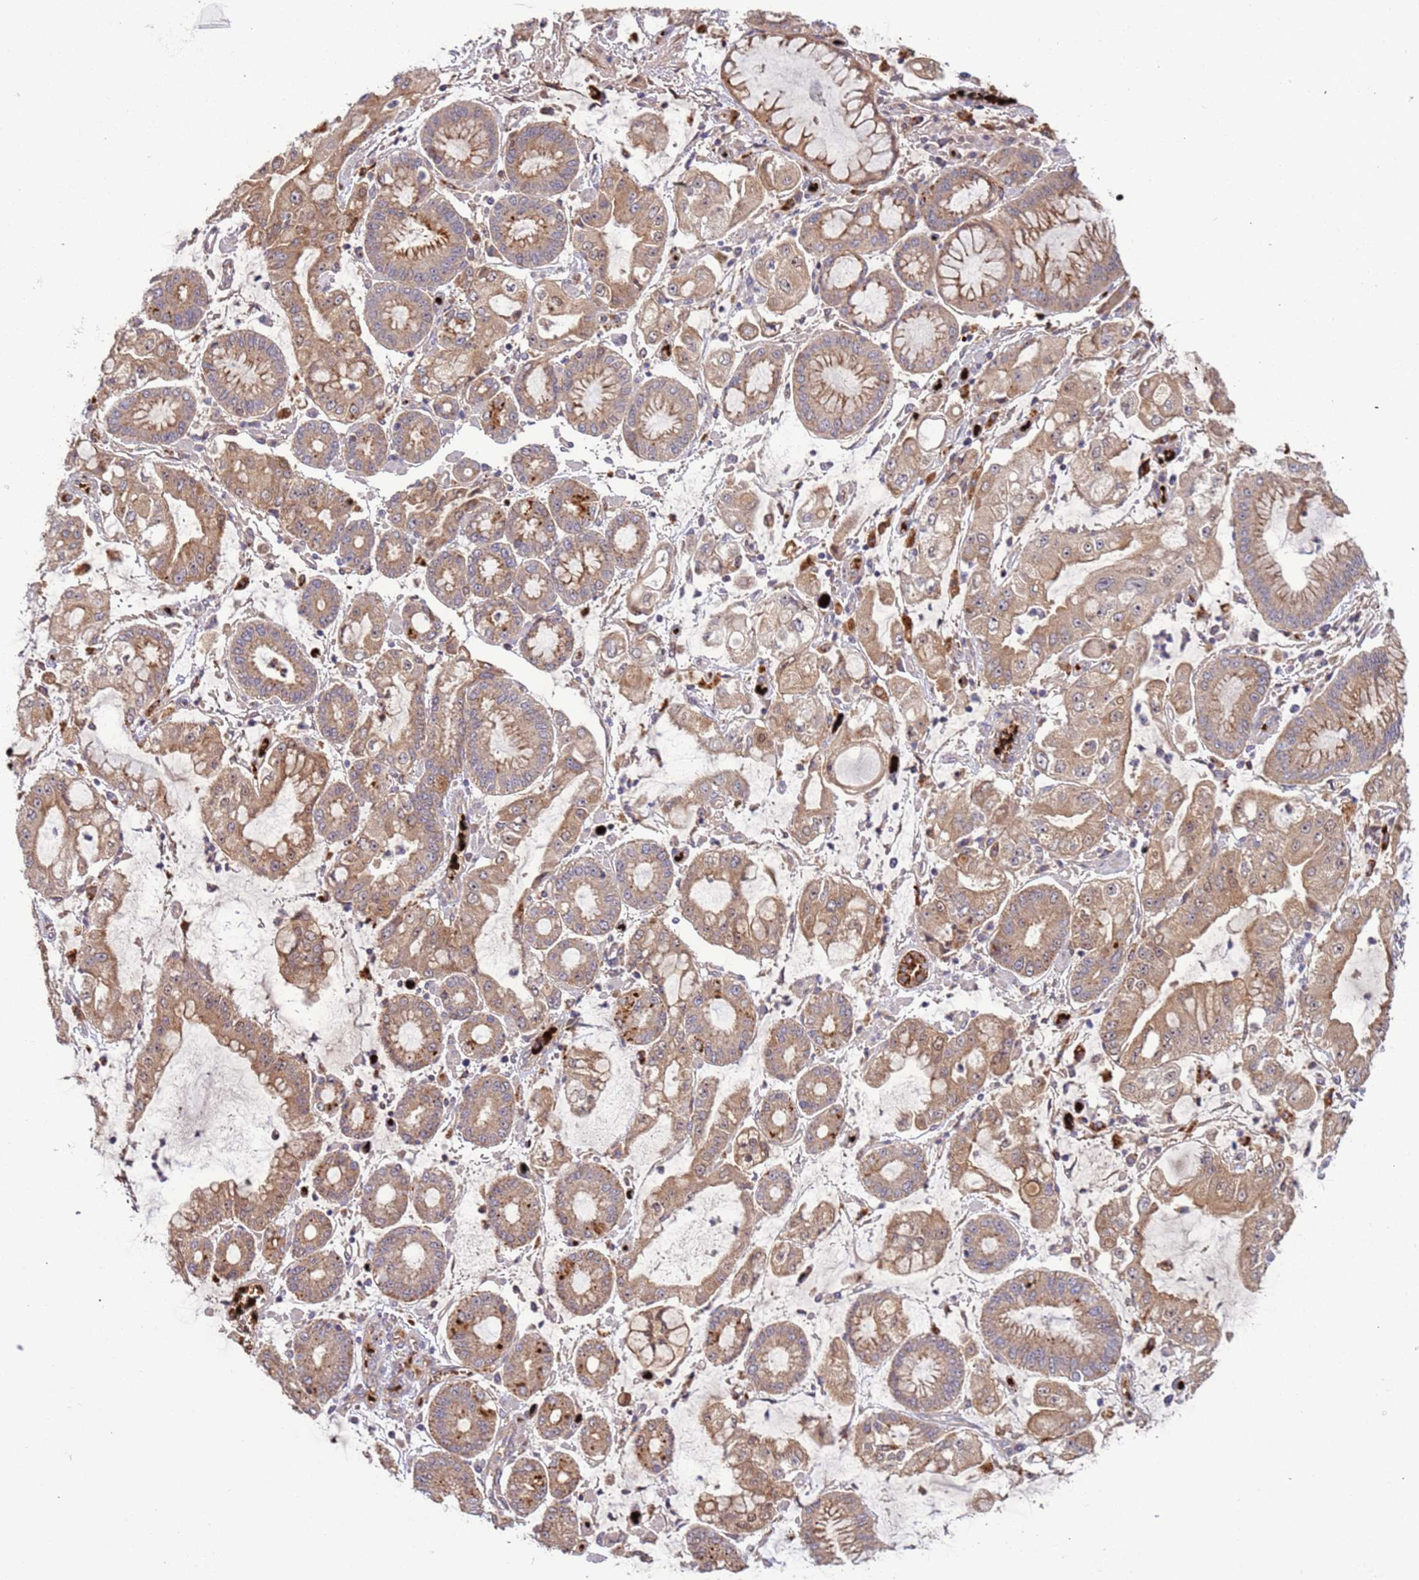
{"staining": {"intensity": "moderate", "quantity": ">75%", "location": "cytoplasmic/membranous"}, "tissue": "stomach cancer", "cell_type": "Tumor cells", "image_type": "cancer", "snomed": [{"axis": "morphology", "description": "Adenocarcinoma, NOS"}, {"axis": "topography", "description": "Stomach"}], "caption": "A photomicrograph of human stomach cancer (adenocarcinoma) stained for a protein exhibits moderate cytoplasmic/membranous brown staining in tumor cells. (IHC, brightfield microscopy, high magnification).", "gene": "VPS36", "patient": {"sex": "male", "age": 76}}